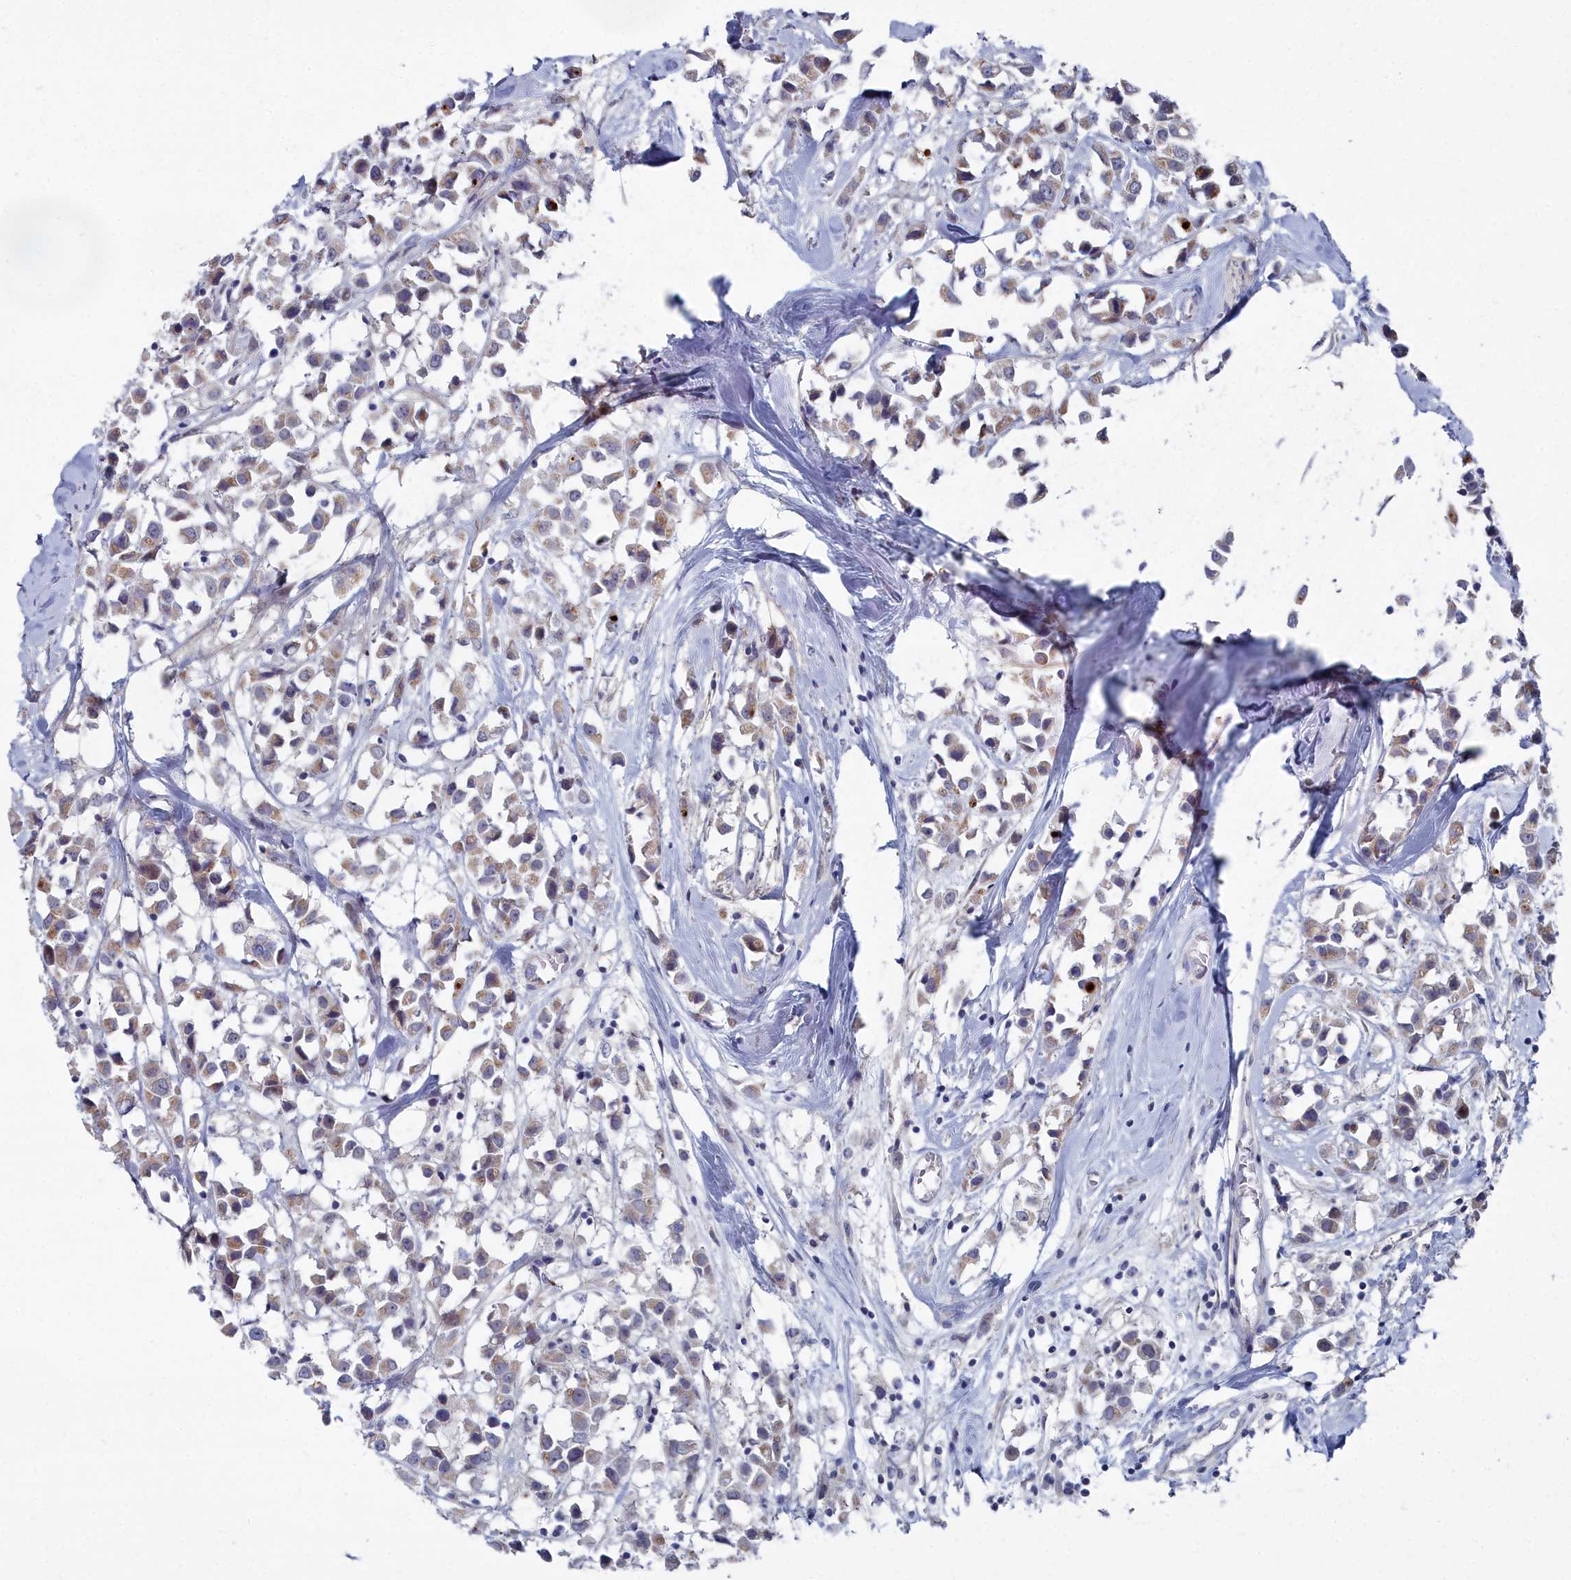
{"staining": {"intensity": "weak", "quantity": ">75%", "location": "cytoplasmic/membranous"}, "tissue": "breast cancer", "cell_type": "Tumor cells", "image_type": "cancer", "snomed": [{"axis": "morphology", "description": "Duct carcinoma"}, {"axis": "topography", "description": "Breast"}], "caption": "Breast cancer (intraductal carcinoma) tissue reveals weak cytoplasmic/membranous expression in approximately >75% of tumor cells, visualized by immunohistochemistry.", "gene": "SHISAL2A", "patient": {"sex": "female", "age": 61}}